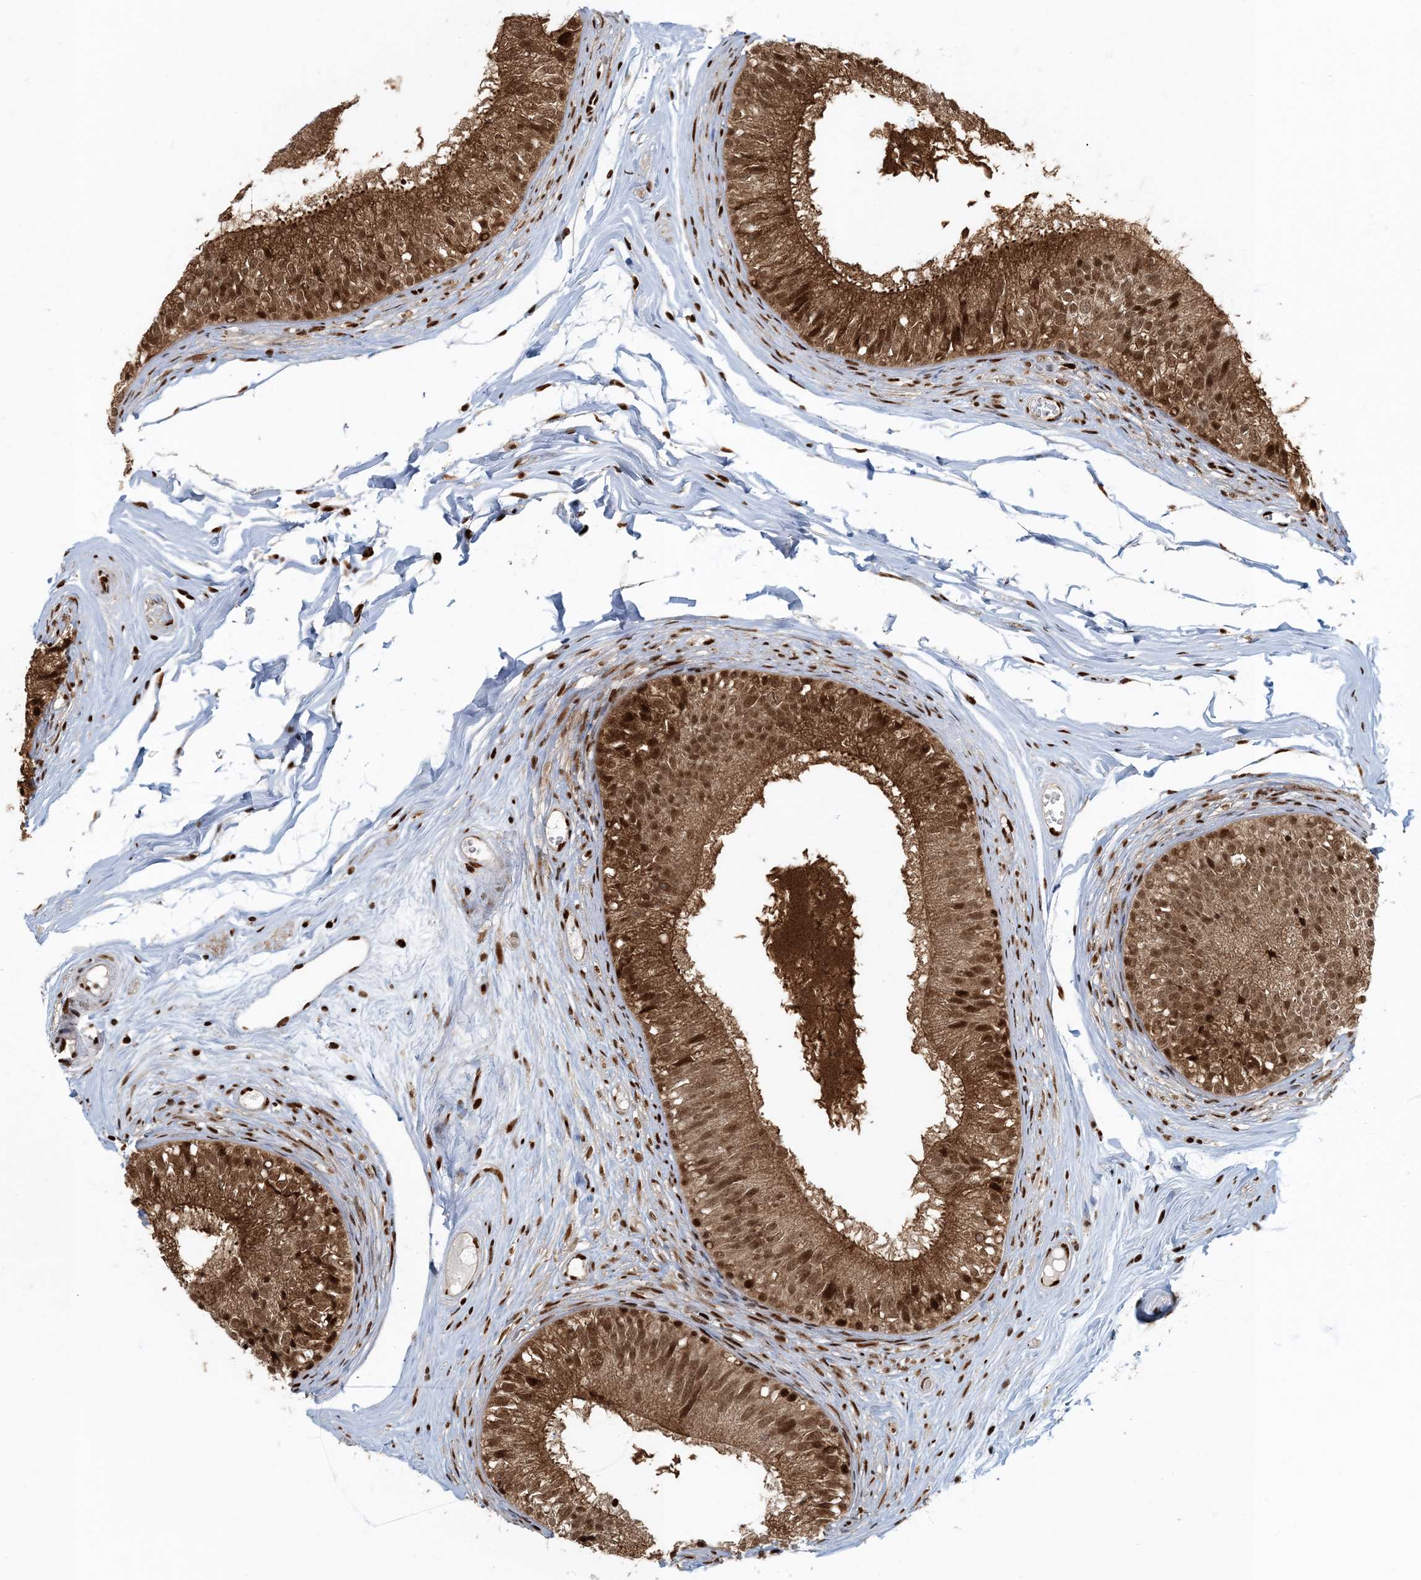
{"staining": {"intensity": "strong", "quantity": ">75%", "location": "cytoplasmic/membranous,nuclear"}, "tissue": "epididymis", "cell_type": "Glandular cells", "image_type": "normal", "snomed": [{"axis": "morphology", "description": "Normal tissue, NOS"}, {"axis": "morphology", "description": "Seminoma in situ"}, {"axis": "topography", "description": "Testis"}, {"axis": "topography", "description": "Epididymis"}], "caption": "Brown immunohistochemical staining in benign human epididymis shows strong cytoplasmic/membranous,nuclear expression in approximately >75% of glandular cells. (DAB (3,3'-diaminobenzidine) IHC with brightfield microscopy, high magnification).", "gene": "MBD1", "patient": {"sex": "male", "age": 28}}